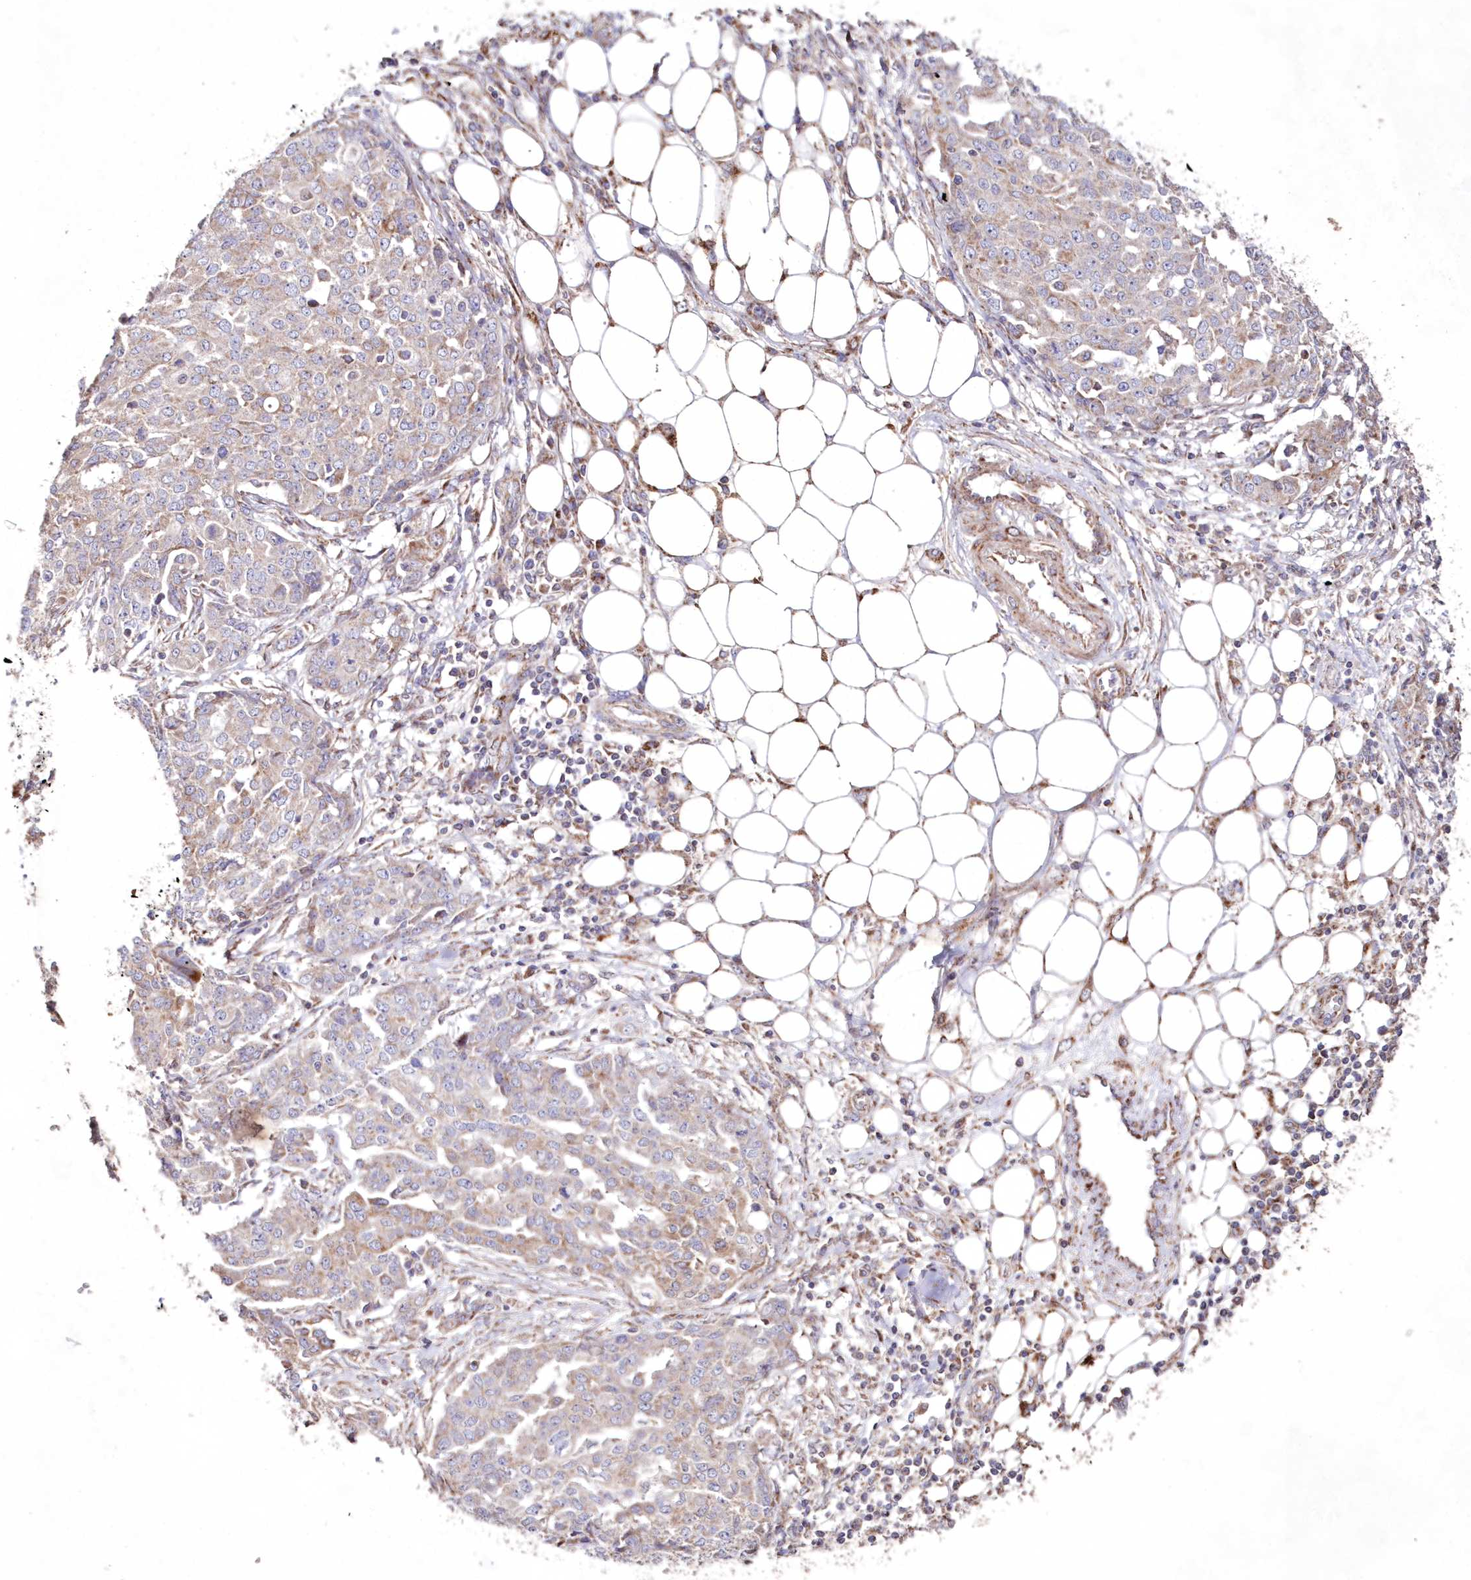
{"staining": {"intensity": "moderate", "quantity": "<25%", "location": "cytoplasmic/membranous"}, "tissue": "ovarian cancer", "cell_type": "Tumor cells", "image_type": "cancer", "snomed": [{"axis": "morphology", "description": "Cystadenocarcinoma, serous, NOS"}, {"axis": "topography", "description": "Soft tissue"}, {"axis": "topography", "description": "Ovary"}], "caption": "High-magnification brightfield microscopy of serous cystadenocarcinoma (ovarian) stained with DAB (brown) and counterstained with hematoxylin (blue). tumor cells exhibit moderate cytoplasmic/membranous positivity is identified in about<25% of cells.", "gene": "HADHB", "patient": {"sex": "female", "age": 57}}